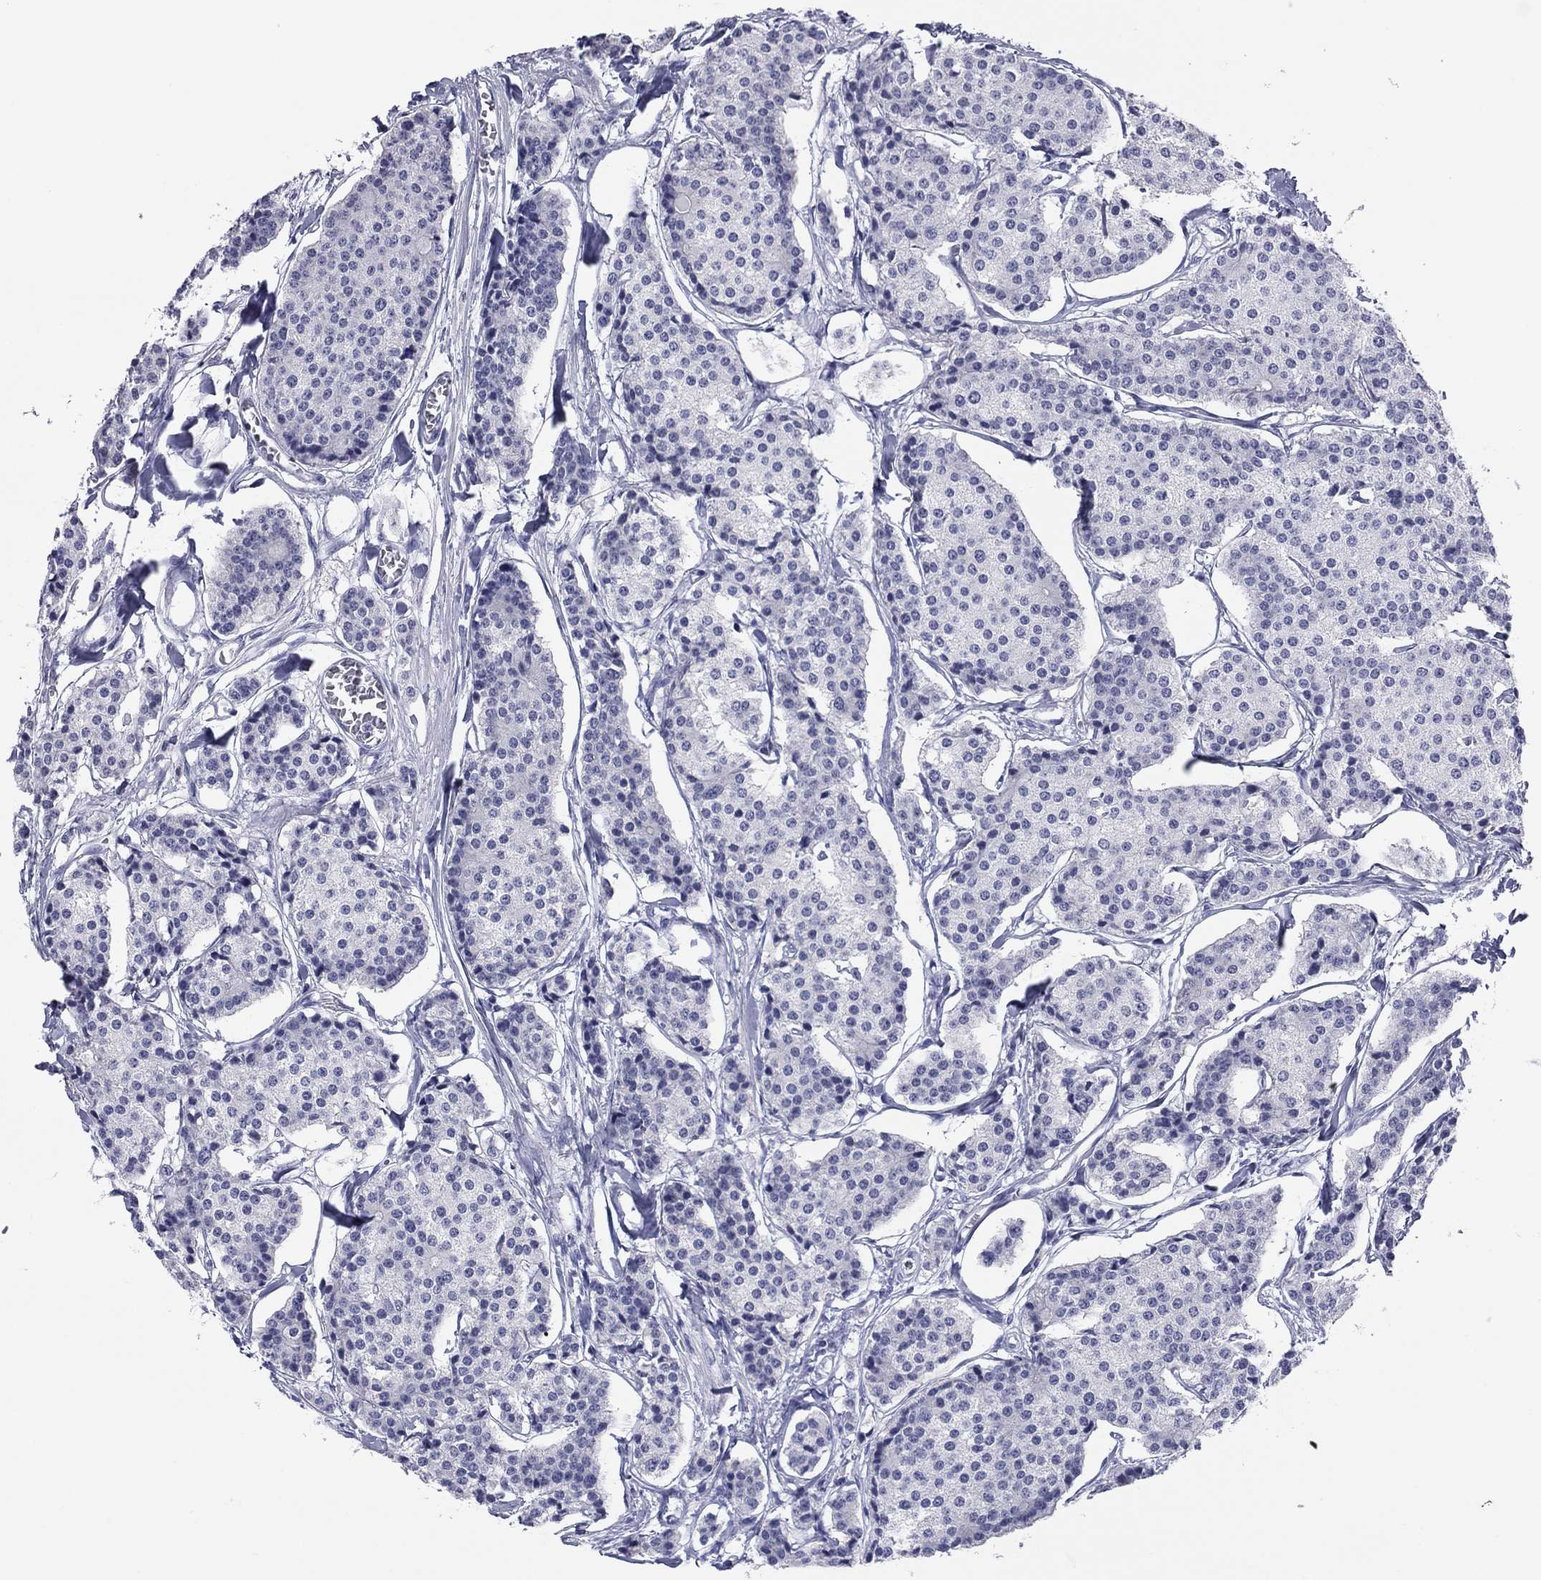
{"staining": {"intensity": "negative", "quantity": "none", "location": "none"}, "tissue": "carcinoid", "cell_type": "Tumor cells", "image_type": "cancer", "snomed": [{"axis": "morphology", "description": "Carcinoid, malignant, NOS"}, {"axis": "topography", "description": "Small intestine"}], "caption": "Immunohistochemistry (IHC) photomicrograph of neoplastic tissue: carcinoid (malignant) stained with DAB (3,3'-diaminobenzidine) exhibits no significant protein staining in tumor cells.", "gene": "ABCC2", "patient": {"sex": "female", "age": 65}}